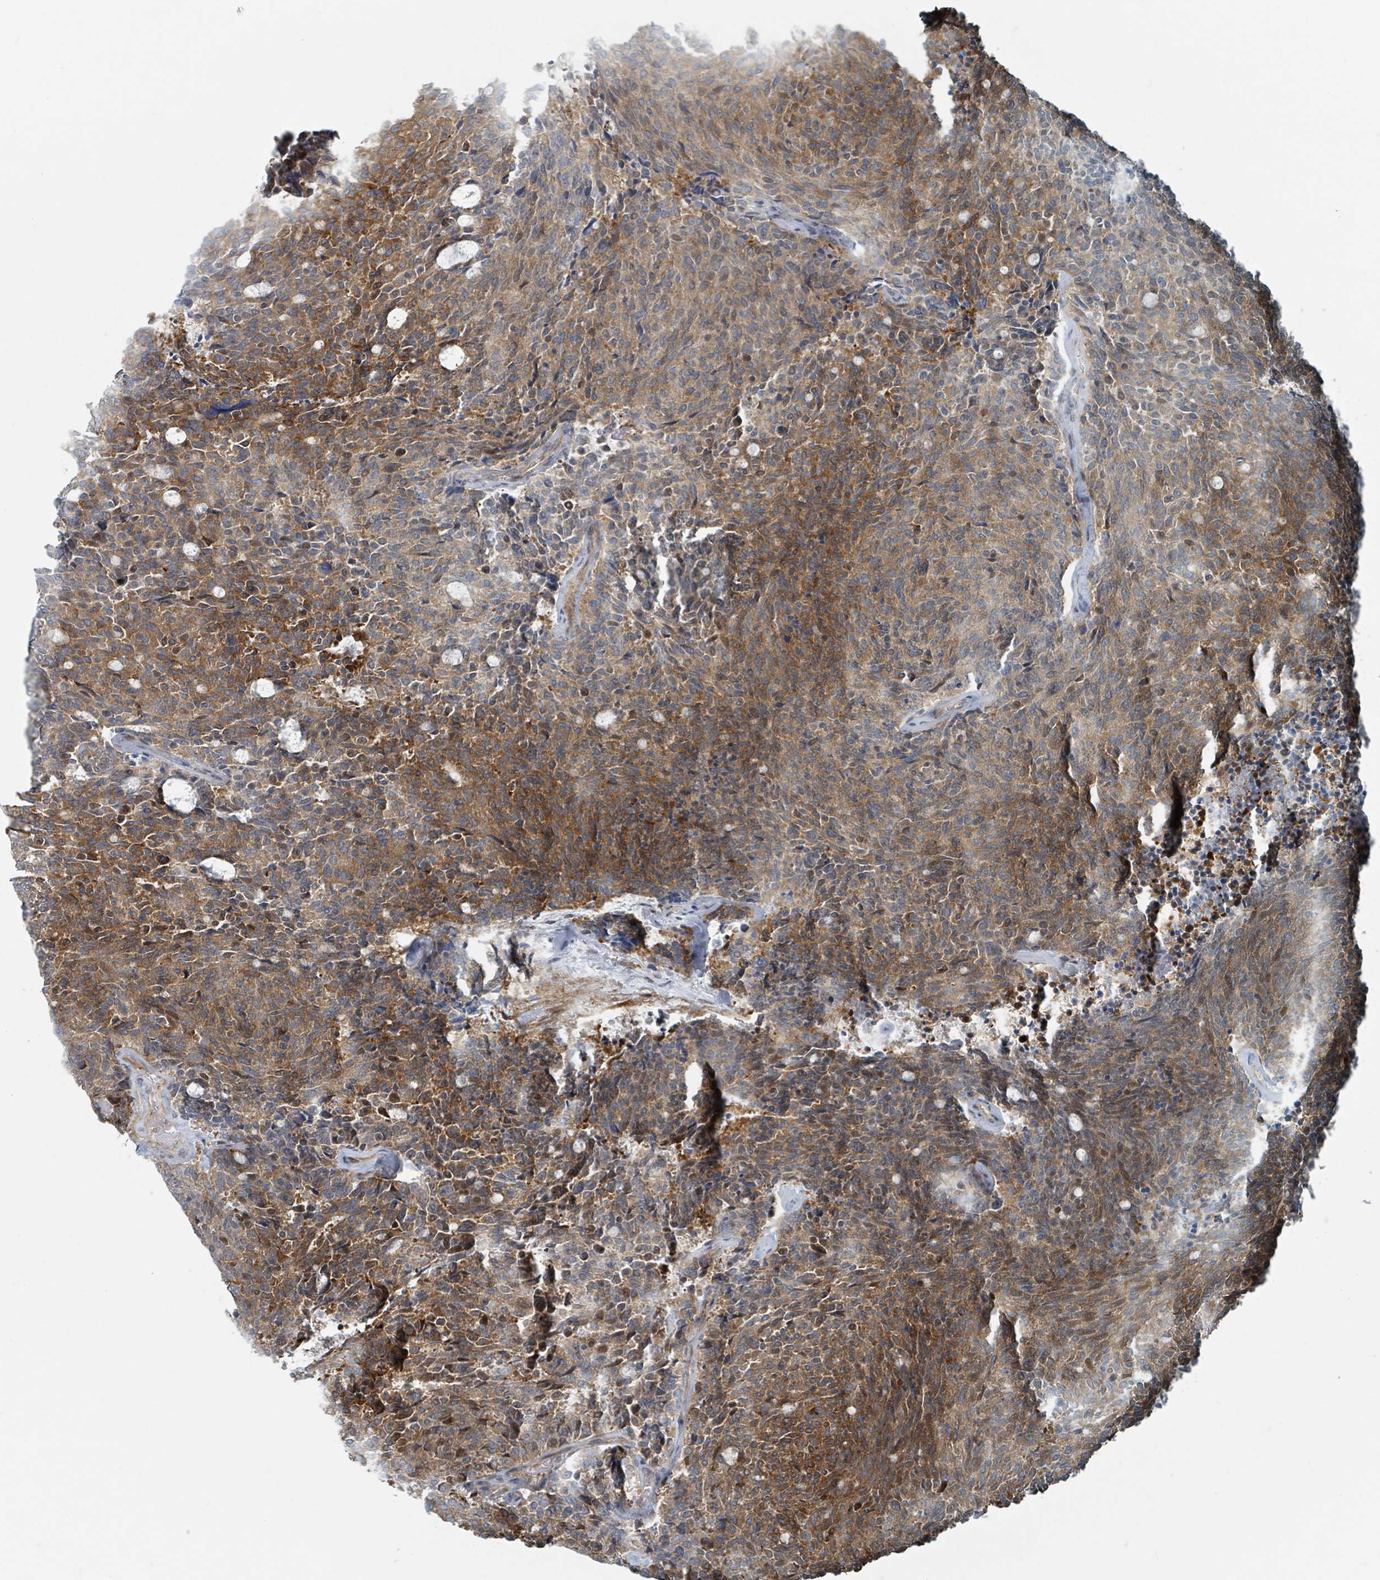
{"staining": {"intensity": "moderate", "quantity": ">75%", "location": "cytoplasmic/membranous"}, "tissue": "carcinoid", "cell_type": "Tumor cells", "image_type": "cancer", "snomed": [{"axis": "morphology", "description": "Carcinoid, malignant, NOS"}, {"axis": "topography", "description": "Pancreas"}], "caption": "This micrograph shows immunohistochemistry staining of human carcinoid, with medium moderate cytoplasmic/membranous expression in approximately >75% of tumor cells.", "gene": "RHPN2", "patient": {"sex": "female", "age": 54}}